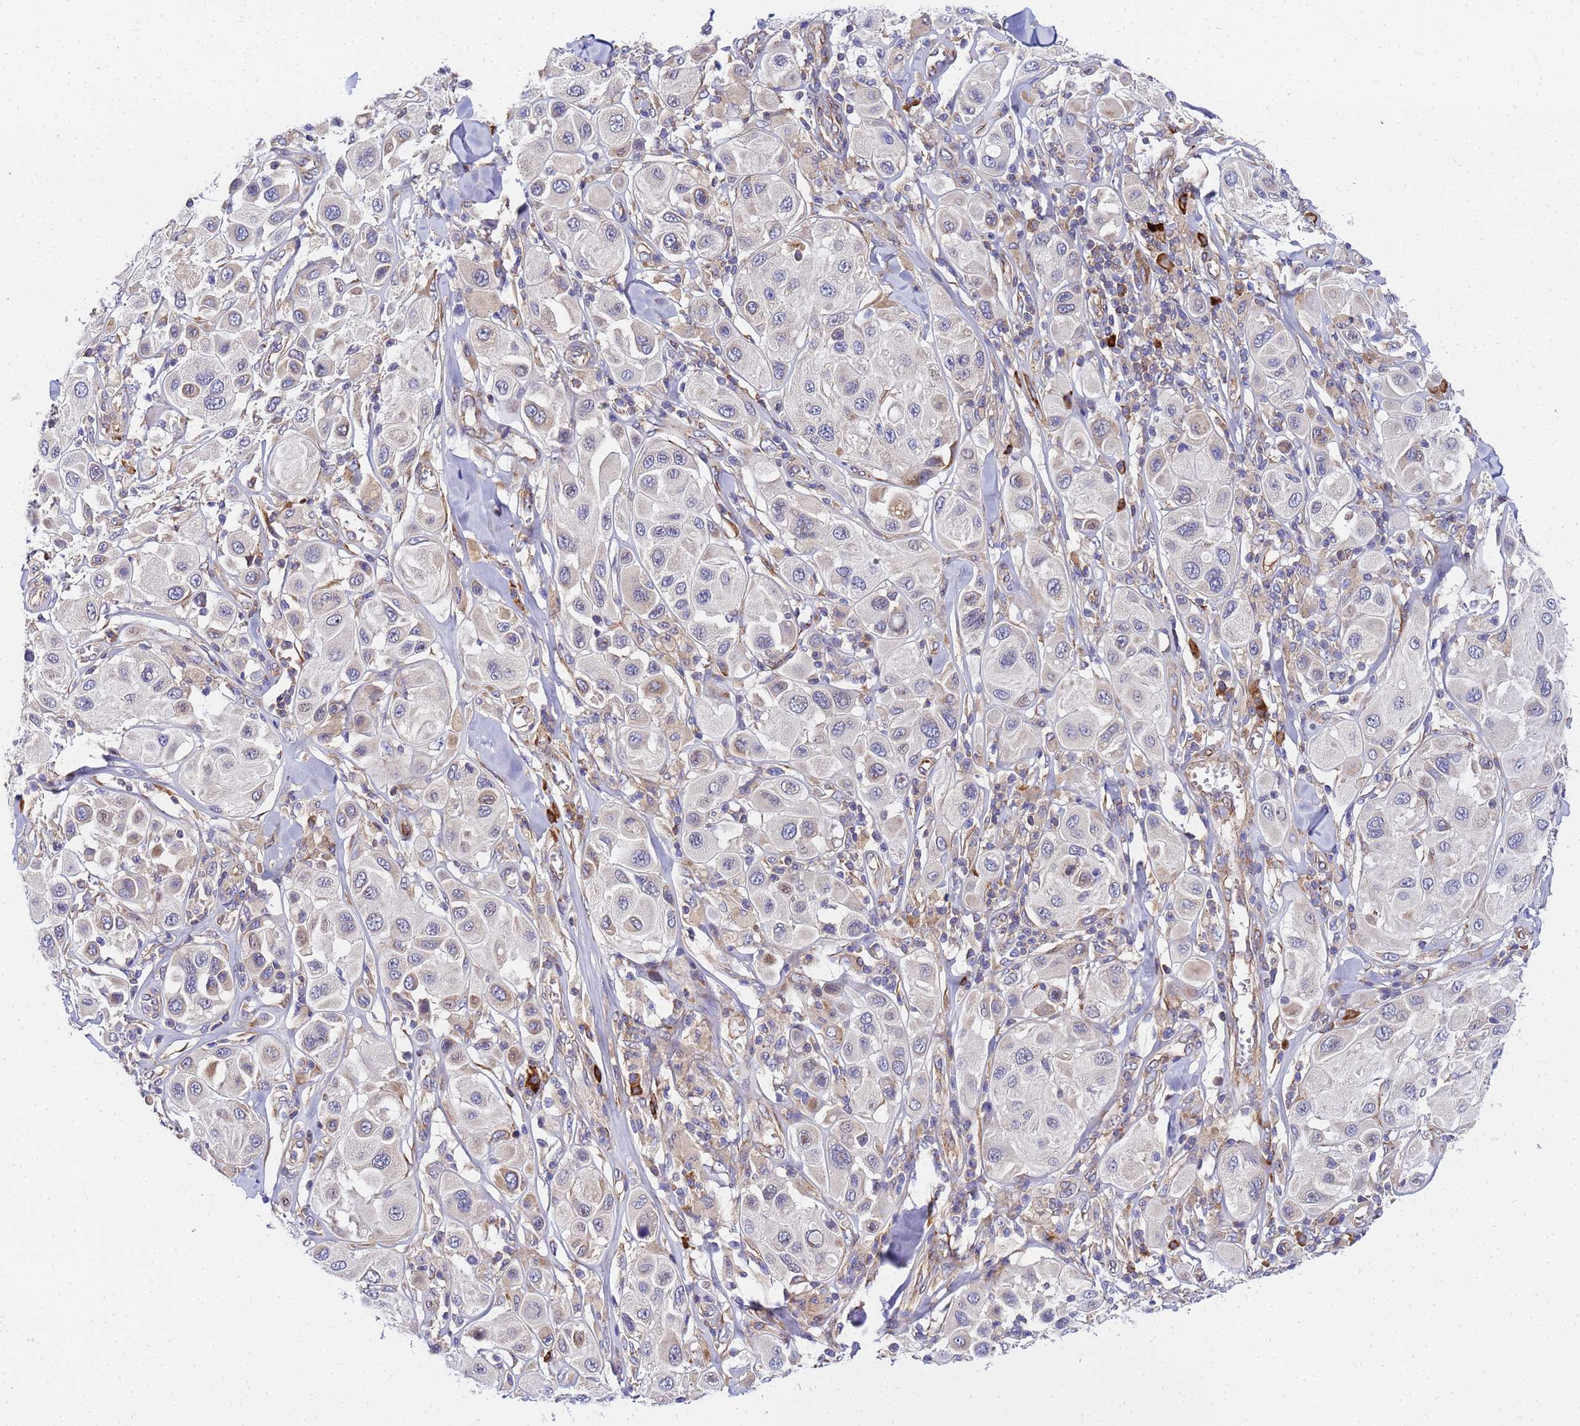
{"staining": {"intensity": "weak", "quantity": "<25%", "location": "cytoplasmic/membranous"}, "tissue": "melanoma", "cell_type": "Tumor cells", "image_type": "cancer", "snomed": [{"axis": "morphology", "description": "Malignant melanoma, Metastatic site"}, {"axis": "topography", "description": "Skin"}], "caption": "Immunohistochemical staining of human melanoma reveals no significant staining in tumor cells. (DAB (3,3'-diaminobenzidine) immunohistochemistry with hematoxylin counter stain).", "gene": "POM121", "patient": {"sex": "male", "age": 41}}